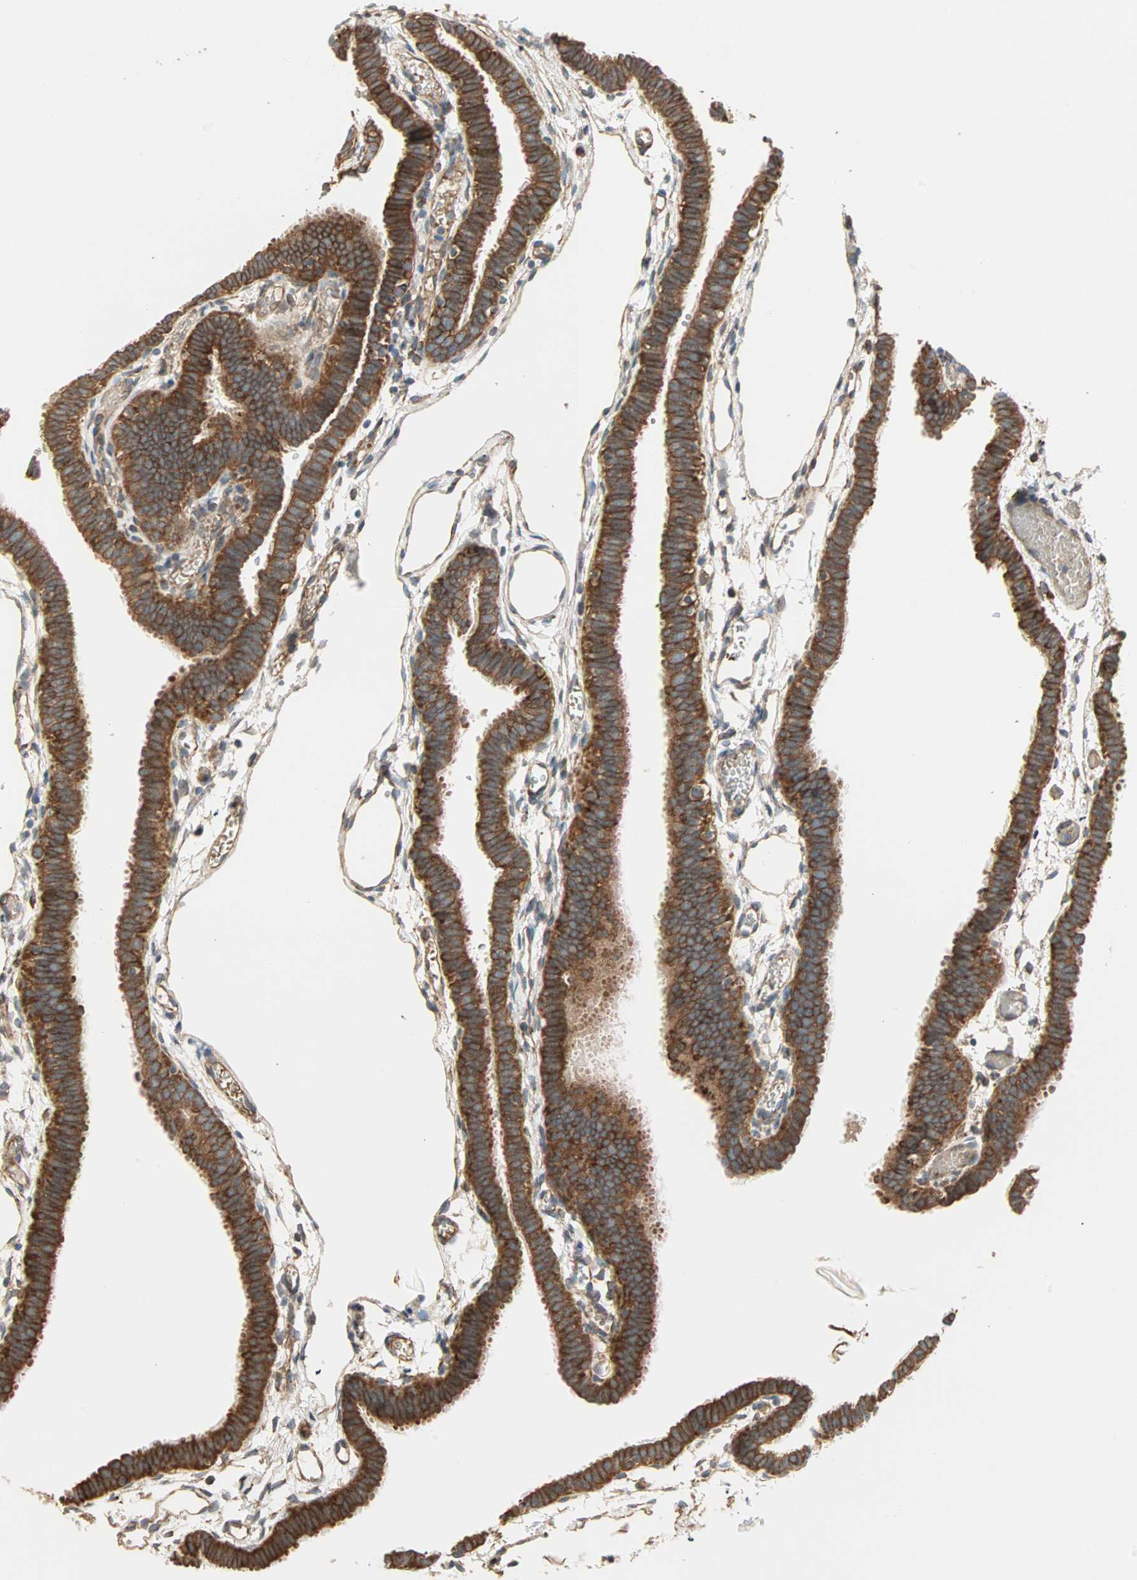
{"staining": {"intensity": "strong", "quantity": ">75%", "location": "cytoplasmic/membranous"}, "tissue": "fallopian tube", "cell_type": "Glandular cells", "image_type": "normal", "snomed": [{"axis": "morphology", "description": "Normal tissue, NOS"}, {"axis": "topography", "description": "Fallopian tube"}], "caption": "Fallopian tube stained with a brown dye demonstrates strong cytoplasmic/membranous positive positivity in about >75% of glandular cells.", "gene": "P4HA1", "patient": {"sex": "female", "age": 29}}